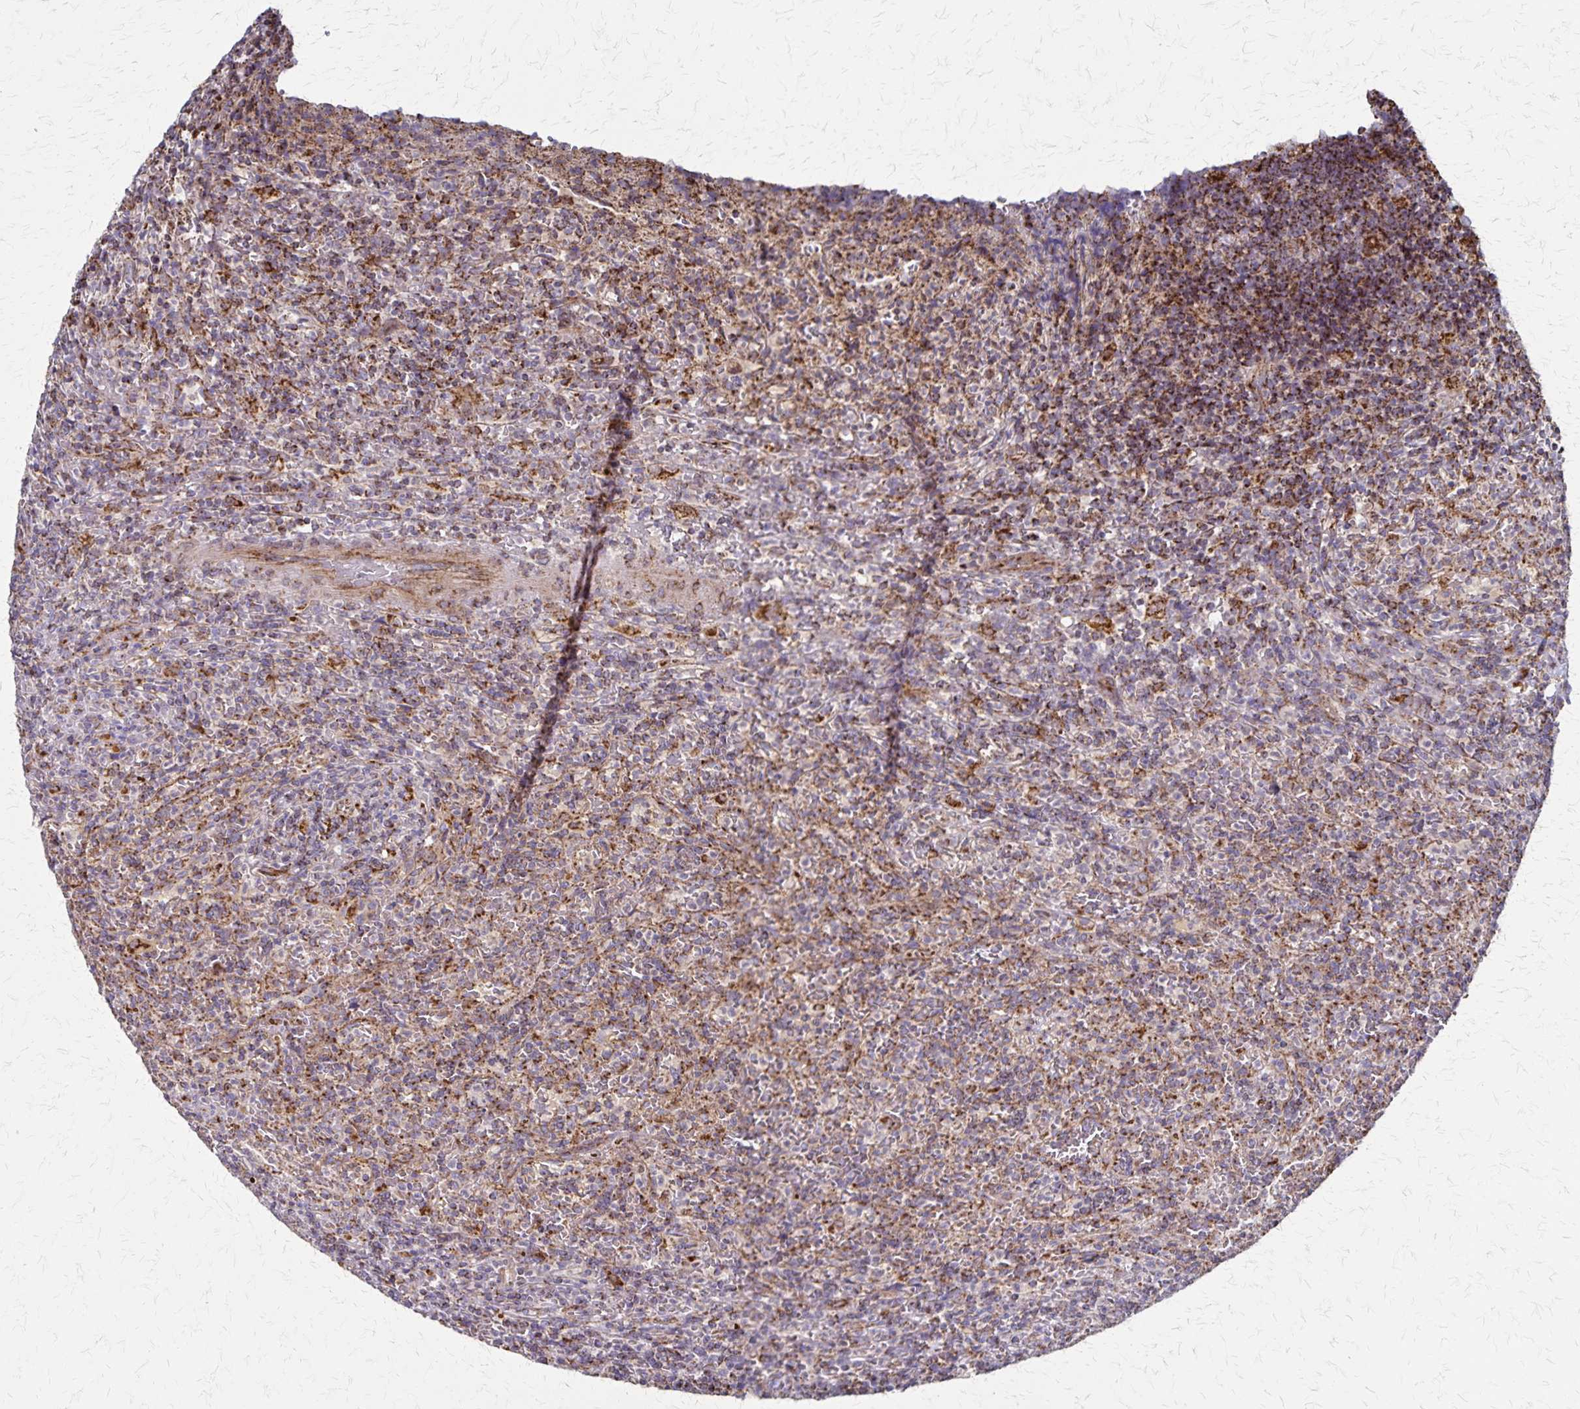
{"staining": {"intensity": "moderate", "quantity": "25%-75%", "location": "cytoplasmic/membranous"}, "tissue": "lymphoma", "cell_type": "Tumor cells", "image_type": "cancer", "snomed": [{"axis": "morphology", "description": "Malignant lymphoma, non-Hodgkin's type, Low grade"}, {"axis": "topography", "description": "Spleen"}], "caption": "Protein expression by IHC exhibits moderate cytoplasmic/membranous expression in about 25%-75% of tumor cells in lymphoma.", "gene": "NFS1", "patient": {"sex": "female", "age": 70}}